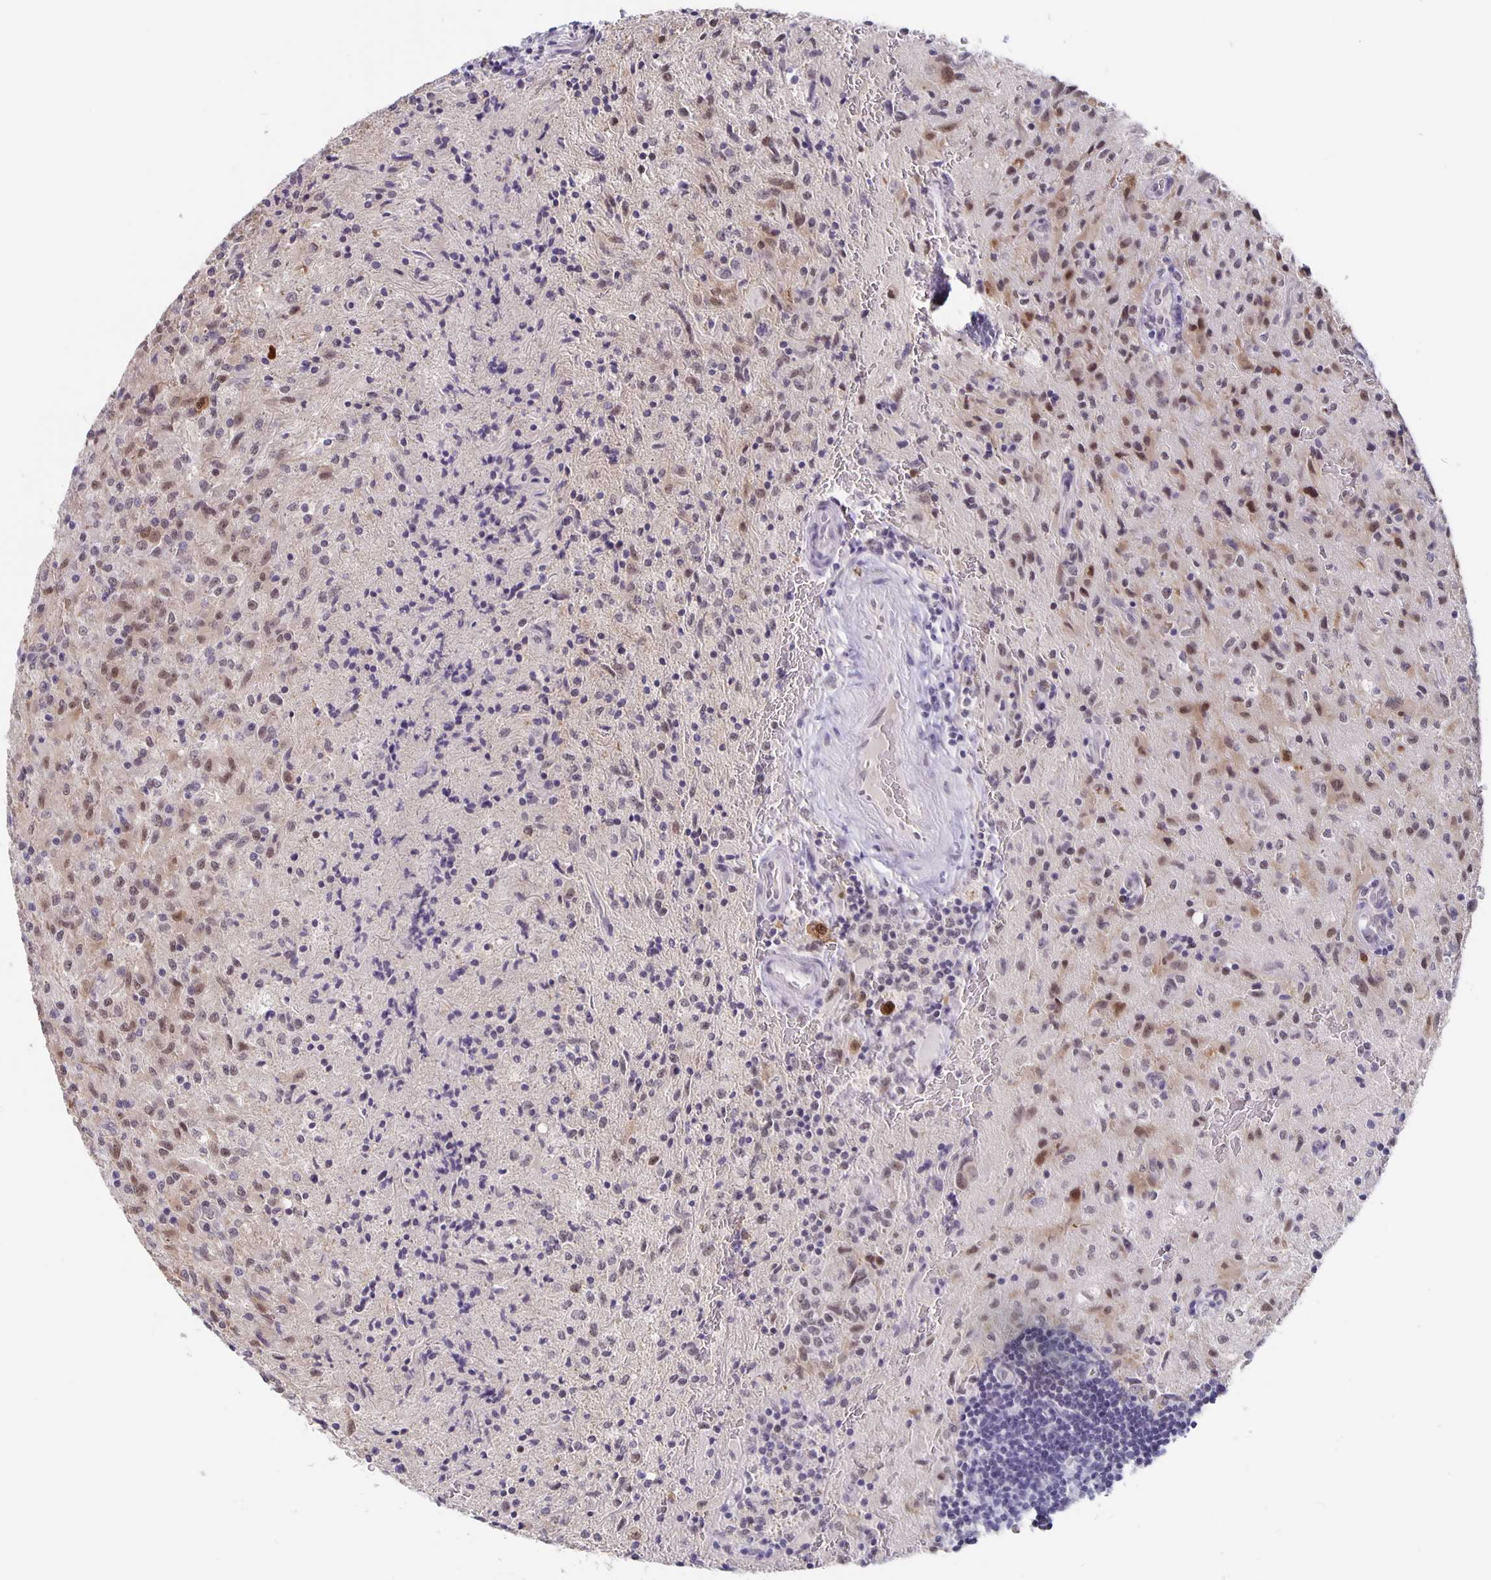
{"staining": {"intensity": "weak", "quantity": "25%-75%", "location": "nuclear"}, "tissue": "glioma", "cell_type": "Tumor cells", "image_type": "cancer", "snomed": [{"axis": "morphology", "description": "Glioma, malignant, High grade"}, {"axis": "topography", "description": "Brain"}], "caption": "Glioma stained with a brown dye exhibits weak nuclear positive expression in approximately 25%-75% of tumor cells.", "gene": "ZNF691", "patient": {"sex": "male", "age": 68}}